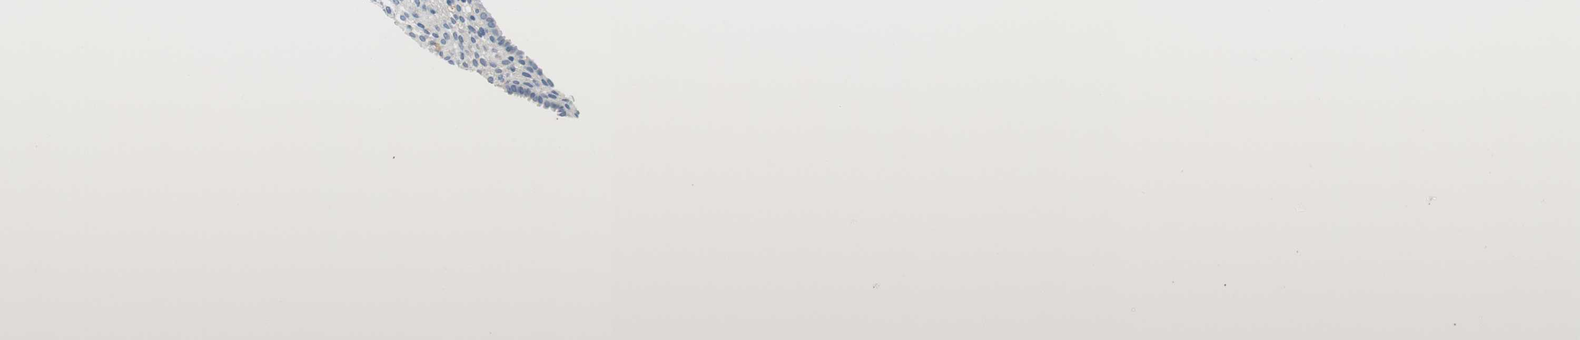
{"staining": {"intensity": "negative", "quantity": "none", "location": "none"}, "tissue": "endometrium", "cell_type": "Cells in endometrial stroma", "image_type": "normal", "snomed": [{"axis": "morphology", "description": "Normal tissue, NOS"}, {"axis": "topography", "description": "Endometrium"}], "caption": "A histopathology image of human endometrium is negative for staining in cells in endometrial stroma.", "gene": "MUC7", "patient": {"sex": "female", "age": 72}}